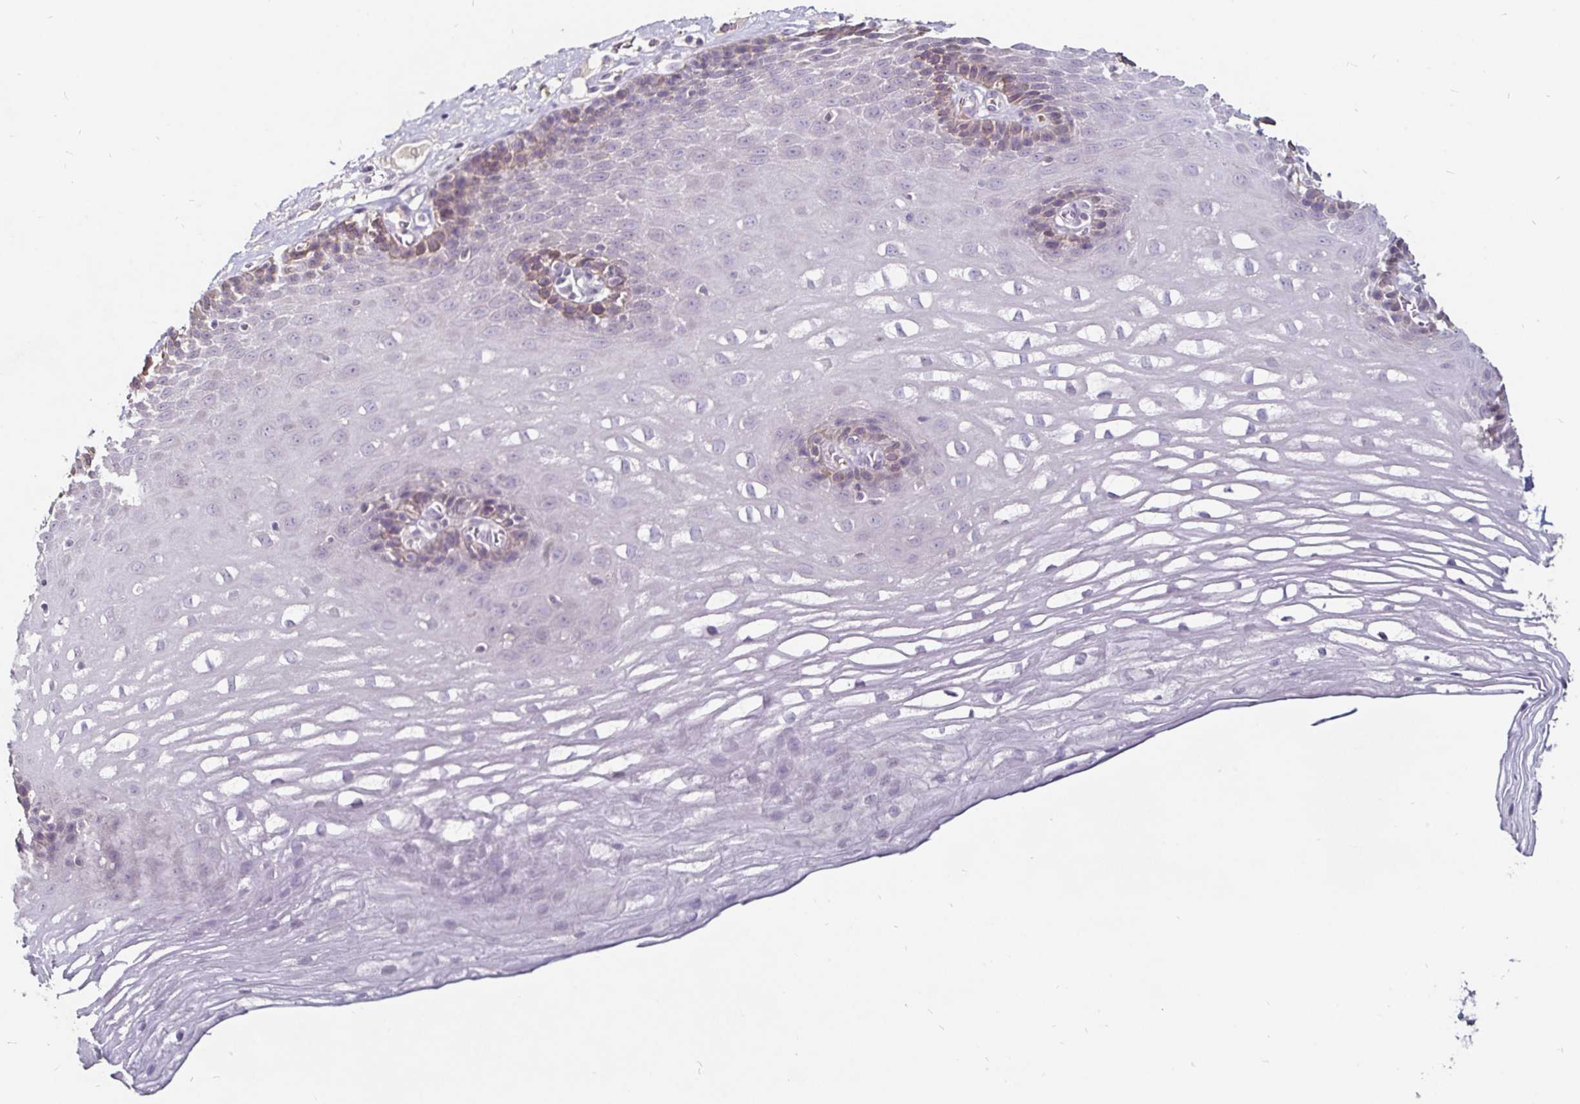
{"staining": {"intensity": "weak", "quantity": "<25%", "location": "cytoplasmic/membranous"}, "tissue": "esophagus", "cell_type": "Squamous epithelial cells", "image_type": "normal", "snomed": [{"axis": "morphology", "description": "Normal tissue, NOS"}, {"axis": "topography", "description": "Esophagus"}], "caption": "Human esophagus stained for a protein using immunohistochemistry demonstrates no positivity in squamous epithelial cells.", "gene": "FAIM2", "patient": {"sex": "male", "age": 62}}